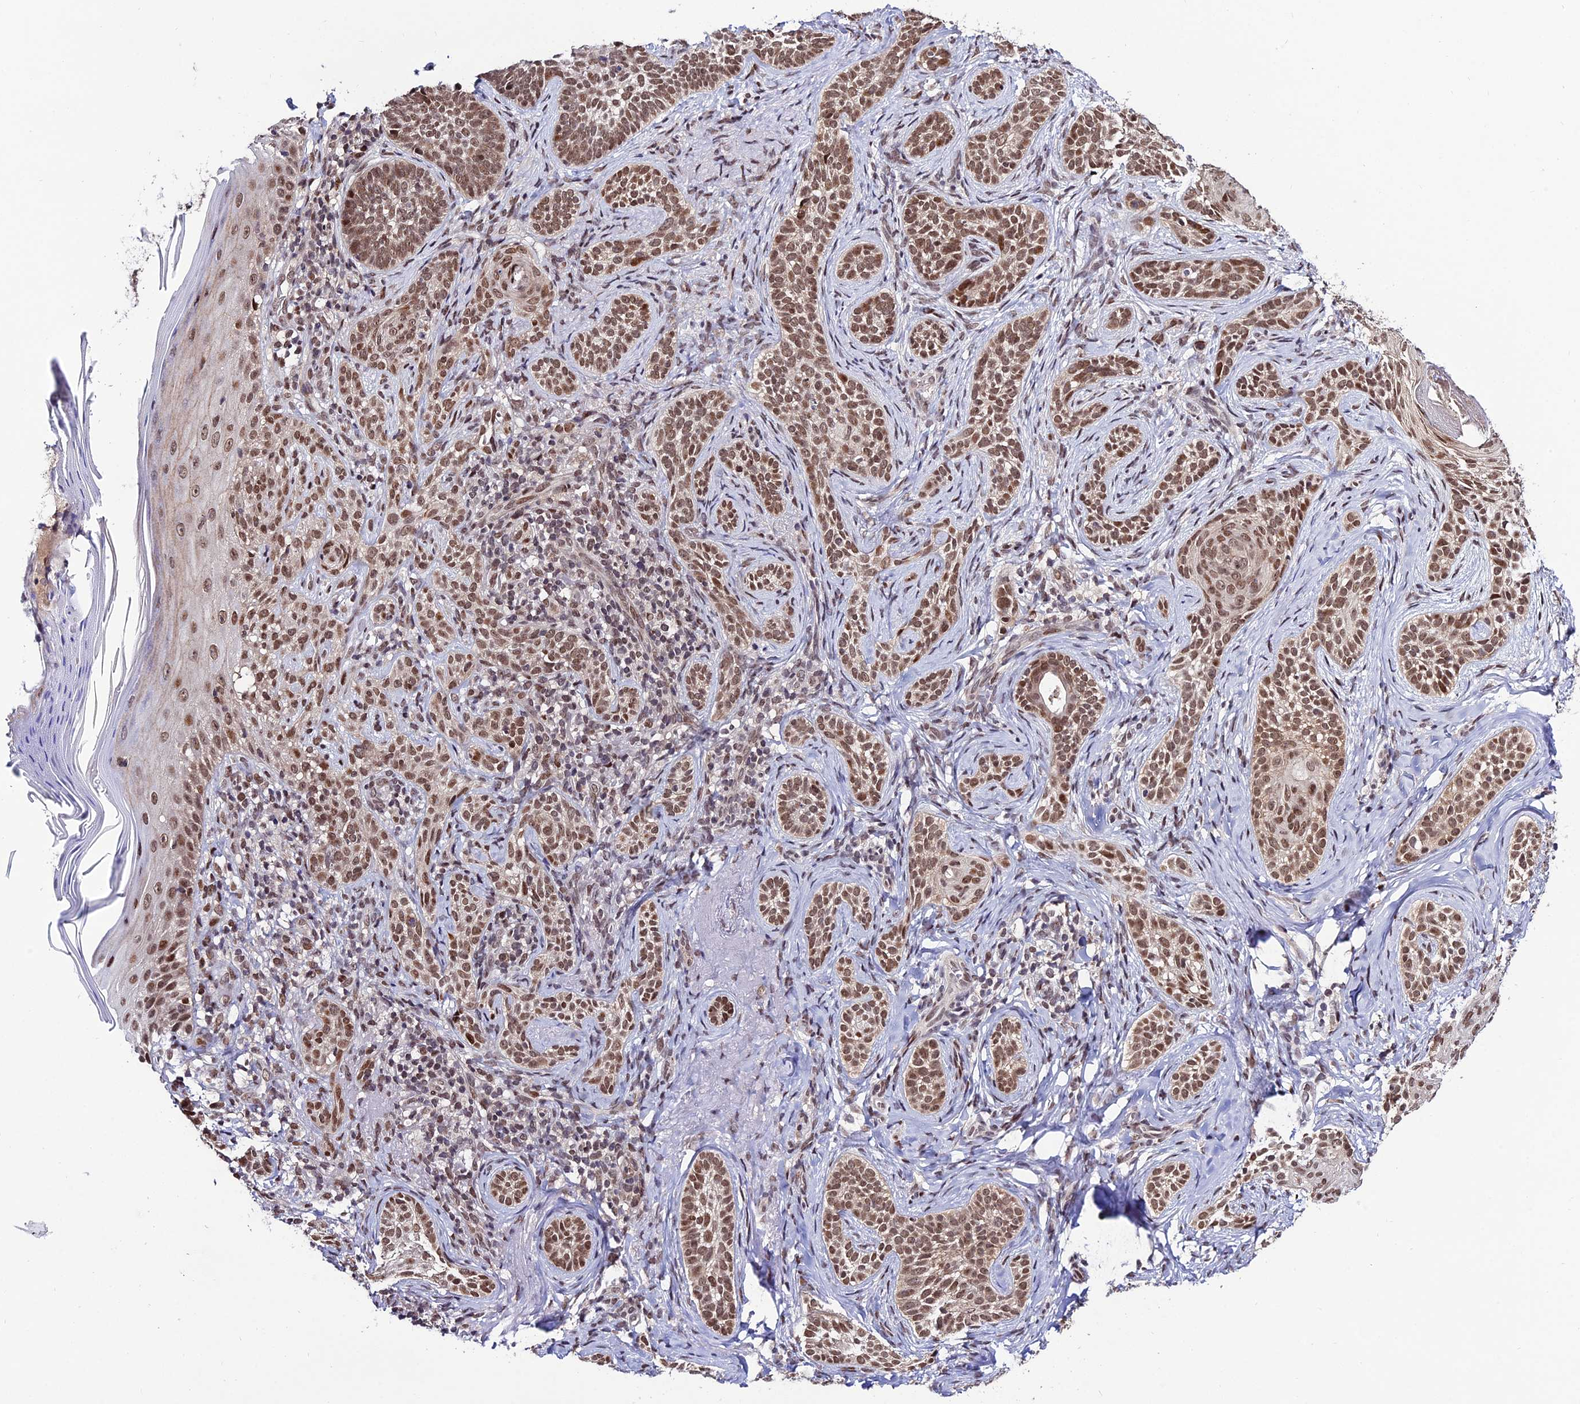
{"staining": {"intensity": "moderate", "quantity": ">75%", "location": "nuclear"}, "tissue": "skin cancer", "cell_type": "Tumor cells", "image_type": "cancer", "snomed": [{"axis": "morphology", "description": "Basal cell carcinoma"}, {"axis": "topography", "description": "Skin"}], "caption": "This image exhibits basal cell carcinoma (skin) stained with IHC to label a protein in brown. The nuclear of tumor cells show moderate positivity for the protein. Nuclei are counter-stained blue.", "gene": "SYT15", "patient": {"sex": "male", "age": 71}}